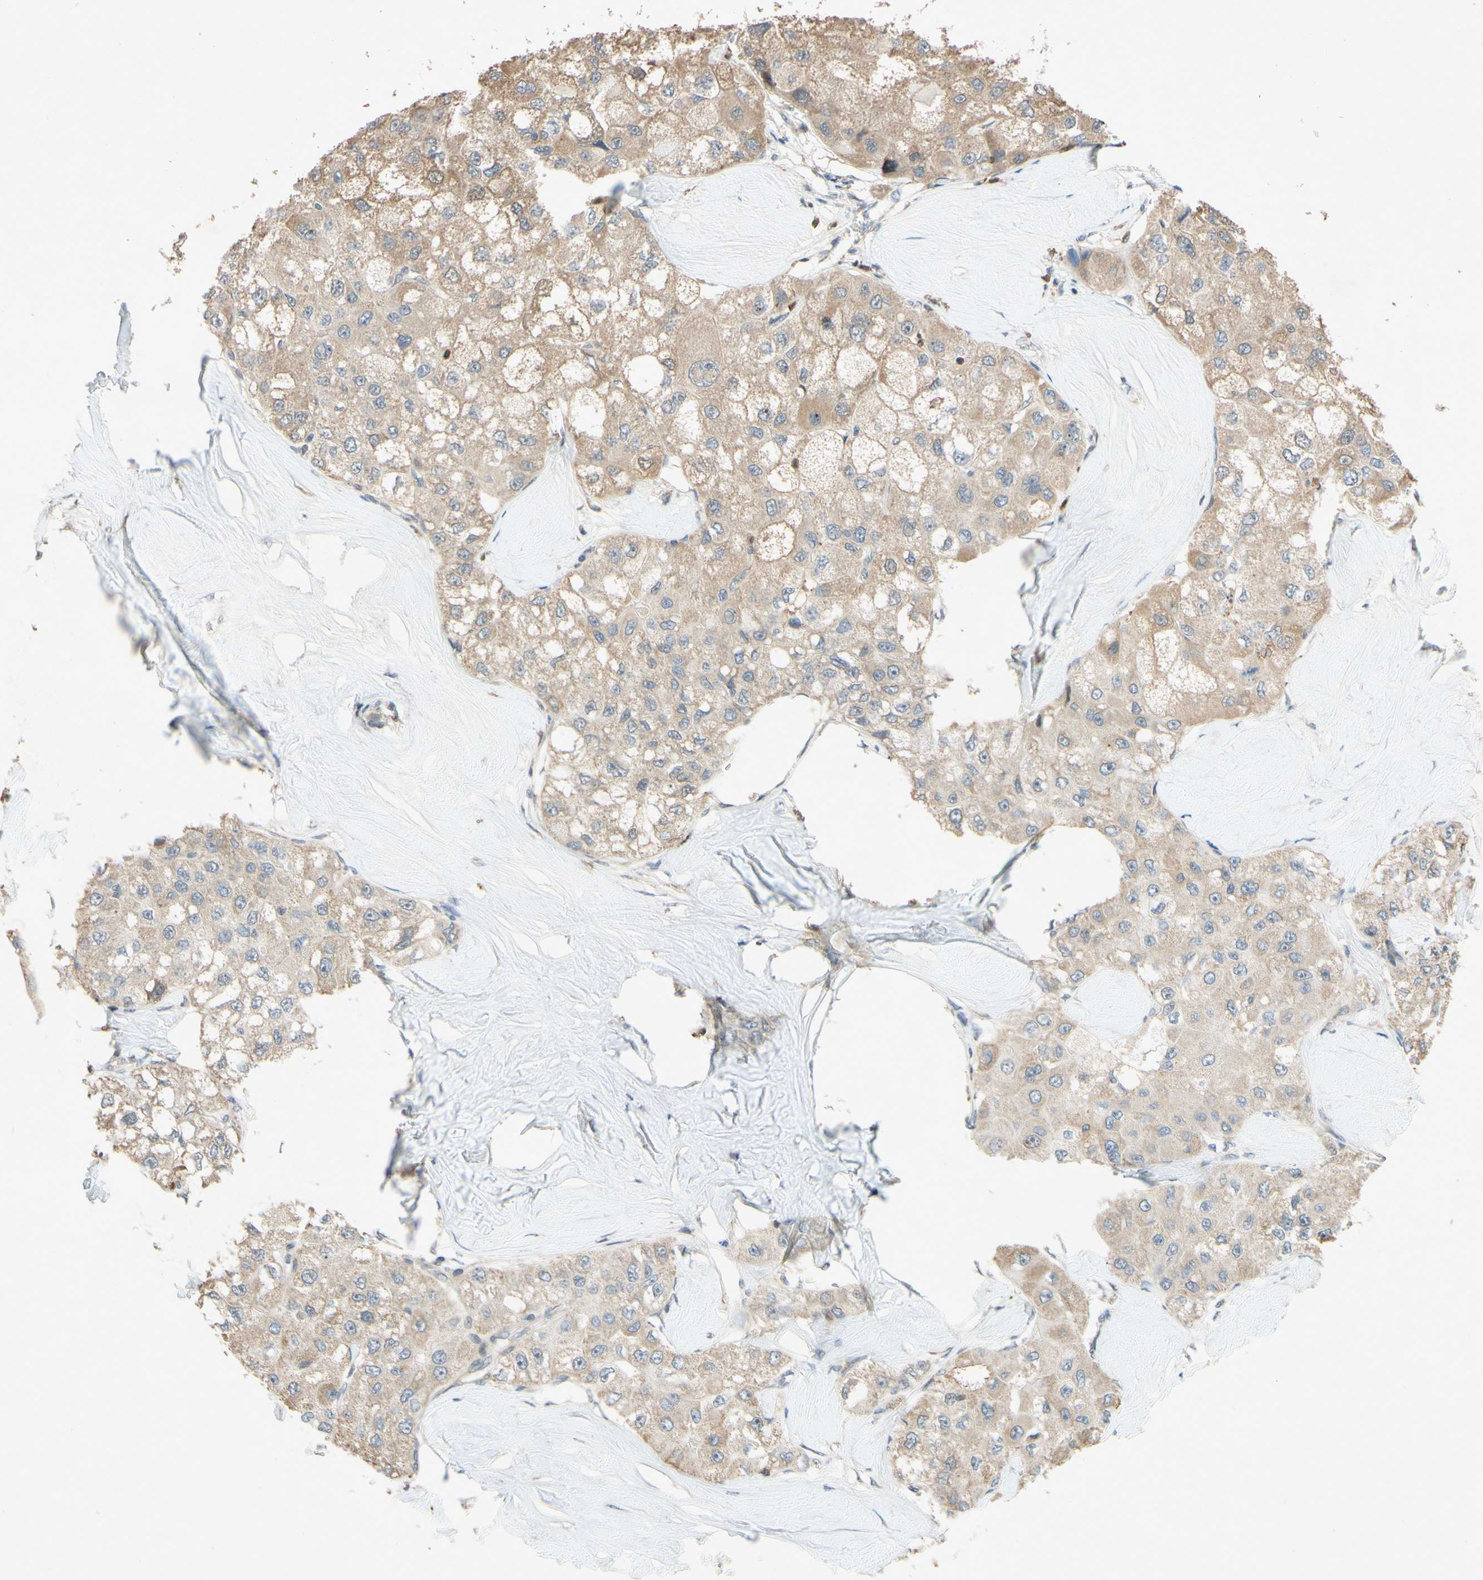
{"staining": {"intensity": "moderate", "quantity": ">75%", "location": "cytoplasmic/membranous"}, "tissue": "liver cancer", "cell_type": "Tumor cells", "image_type": "cancer", "snomed": [{"axis": "morphology", "description": "Carcinoma, Hepatocellular, NOS"}, {"axis": "topography", "description": "Liver"}], "caption": "Immunohistochemistry (IHC) (DAB) staining of hepatocellular carcinoma (liver) demonstrates moderate cytoplasmic/membranous protein expression in about >75% of tumor cells. (DAB IHC, brown staining for protein, blue staining for nuclei).", "gene": "GATA1", "patient": {"sex": "male", "age": 80}}